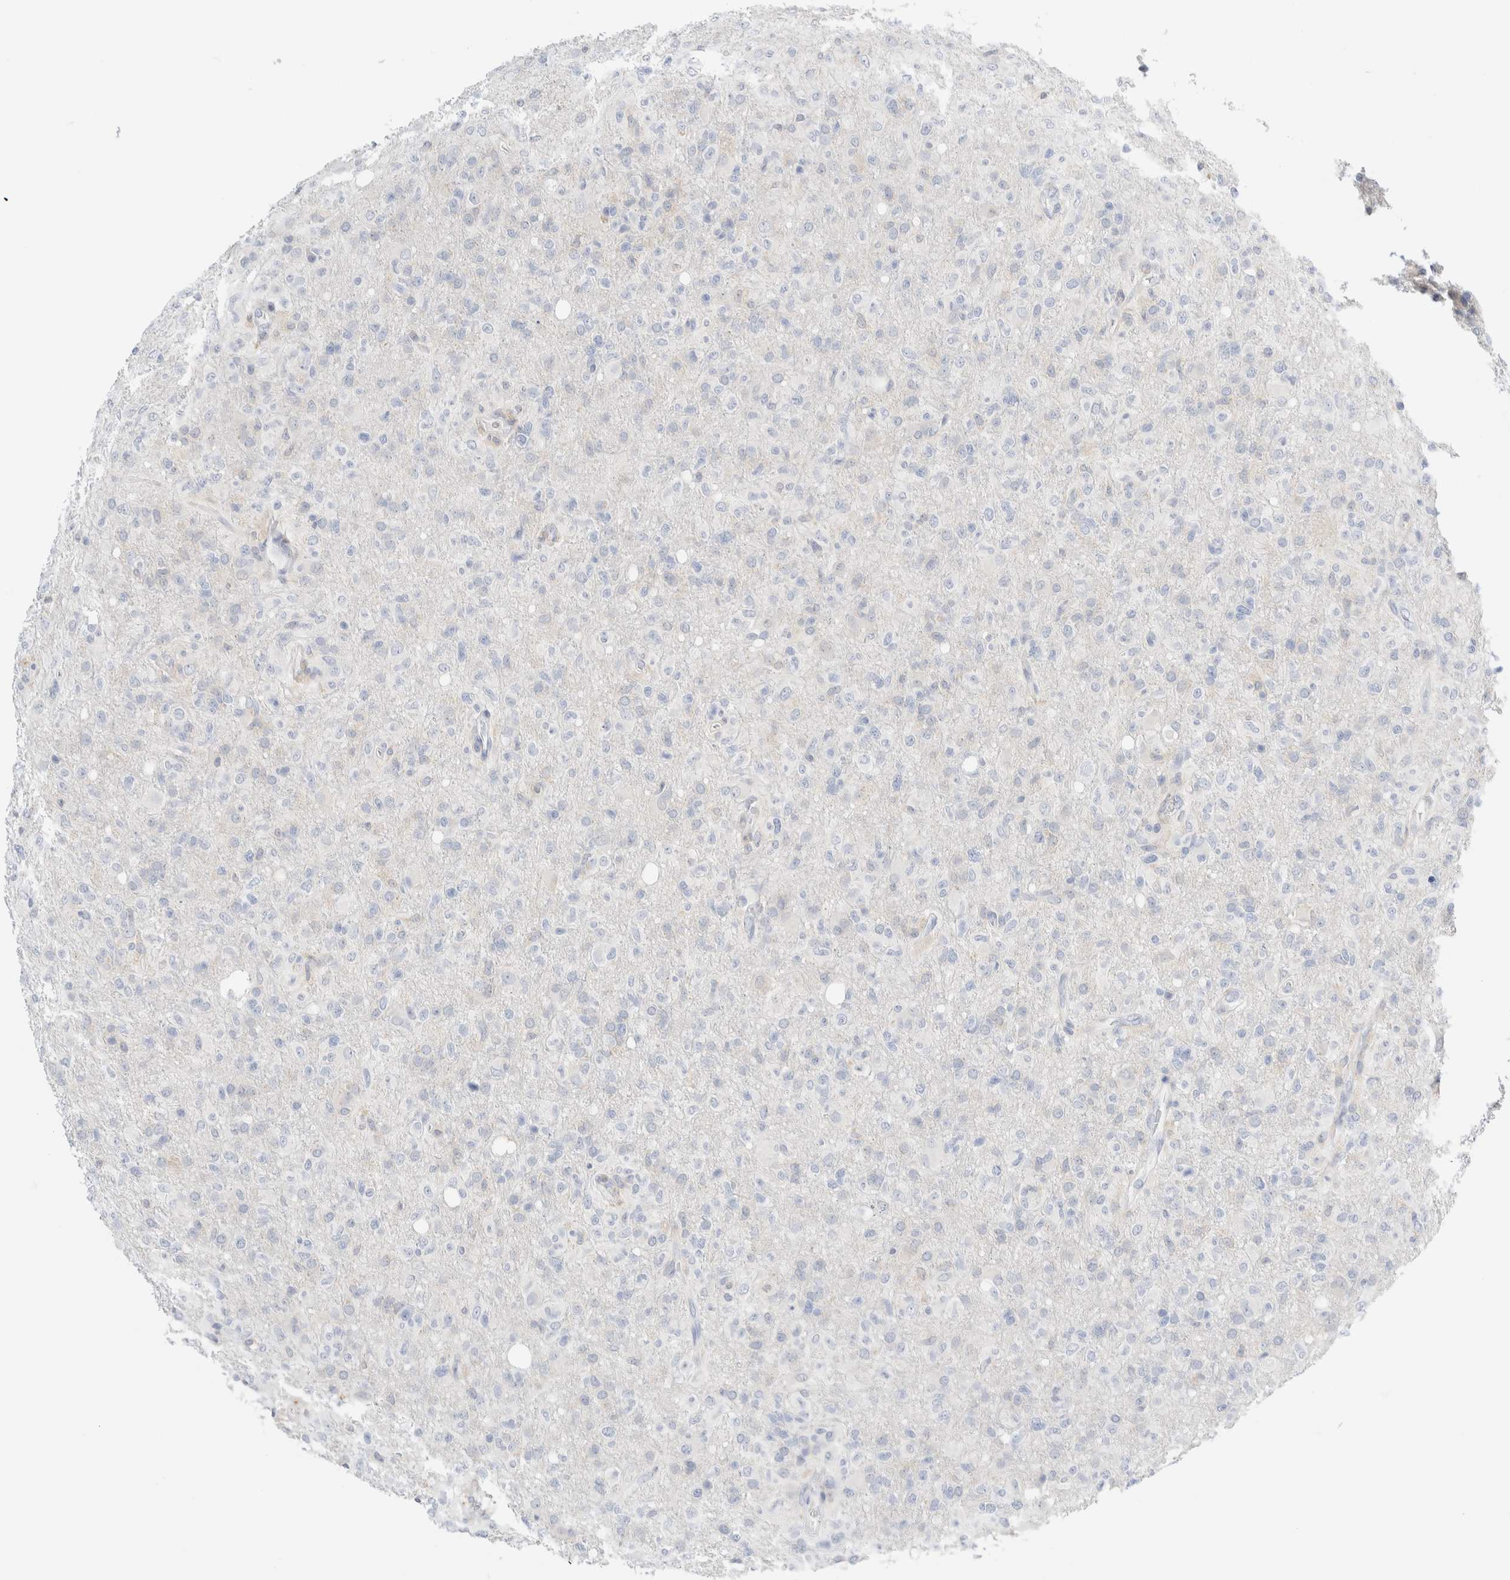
{"staining": {"intensity": "negative", "quantity": "none", "location": "none"}, "tissue": "glioma", "cell_type": "Tumor cells", "image_type": "cancer", "snomed": [{"axis": "morphology", "description": "Glioma, malignant, High grade"}, {"axis": "topography", "description": "Brain"}], "caption": "Immunohistochemistry of human malignant glioma (high-grade) exhibits no expression in tumor cells.", "gene": "ADAM30", "patient": {"sex": "female", "age": 57}}